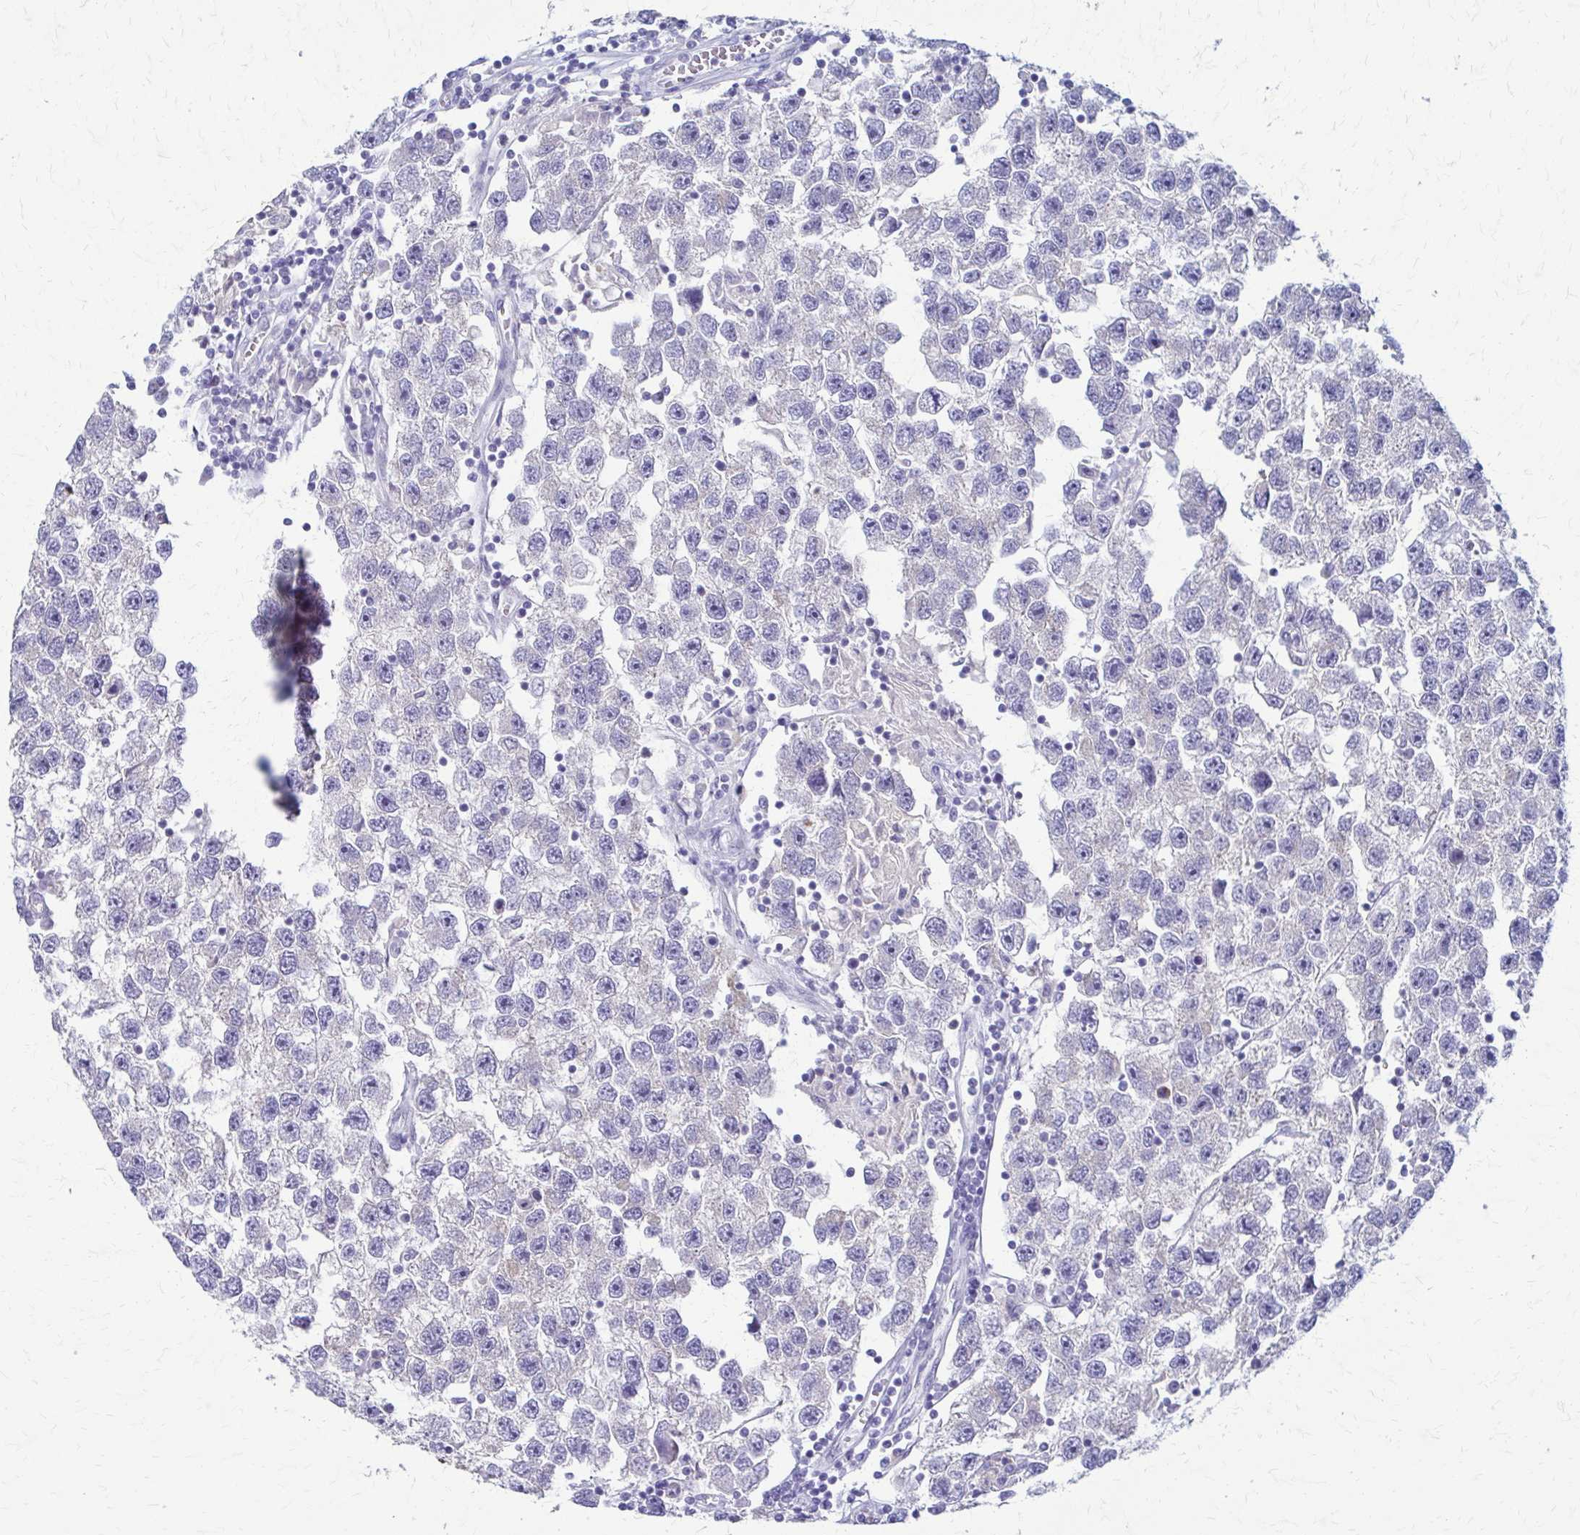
{"staining": {"intensity": "negative", "quantity": "none", "location": "none"}, "tissue": "testis cancer", "cell_type": "Tumor cells", "image_type": "cancer", "snomed": [{"axis": "morphology", "description": "Seminoma, NOS"}, {"axis": "topography", "description": "Testis"}], "caption": "High power microscopy histopathology image of an IHC image of testis cancer (seminoma), revealing no significant expression in tumor cells. The staining was performed using DAB (3,3'-diaminobenzidine) to visualize the protein expression in brown, while the nuclei were stained in blue with hematoxylin (Magnification: 20x).", "gene": "SAMD13", "patient": {"sex": "male", "age": 26}}